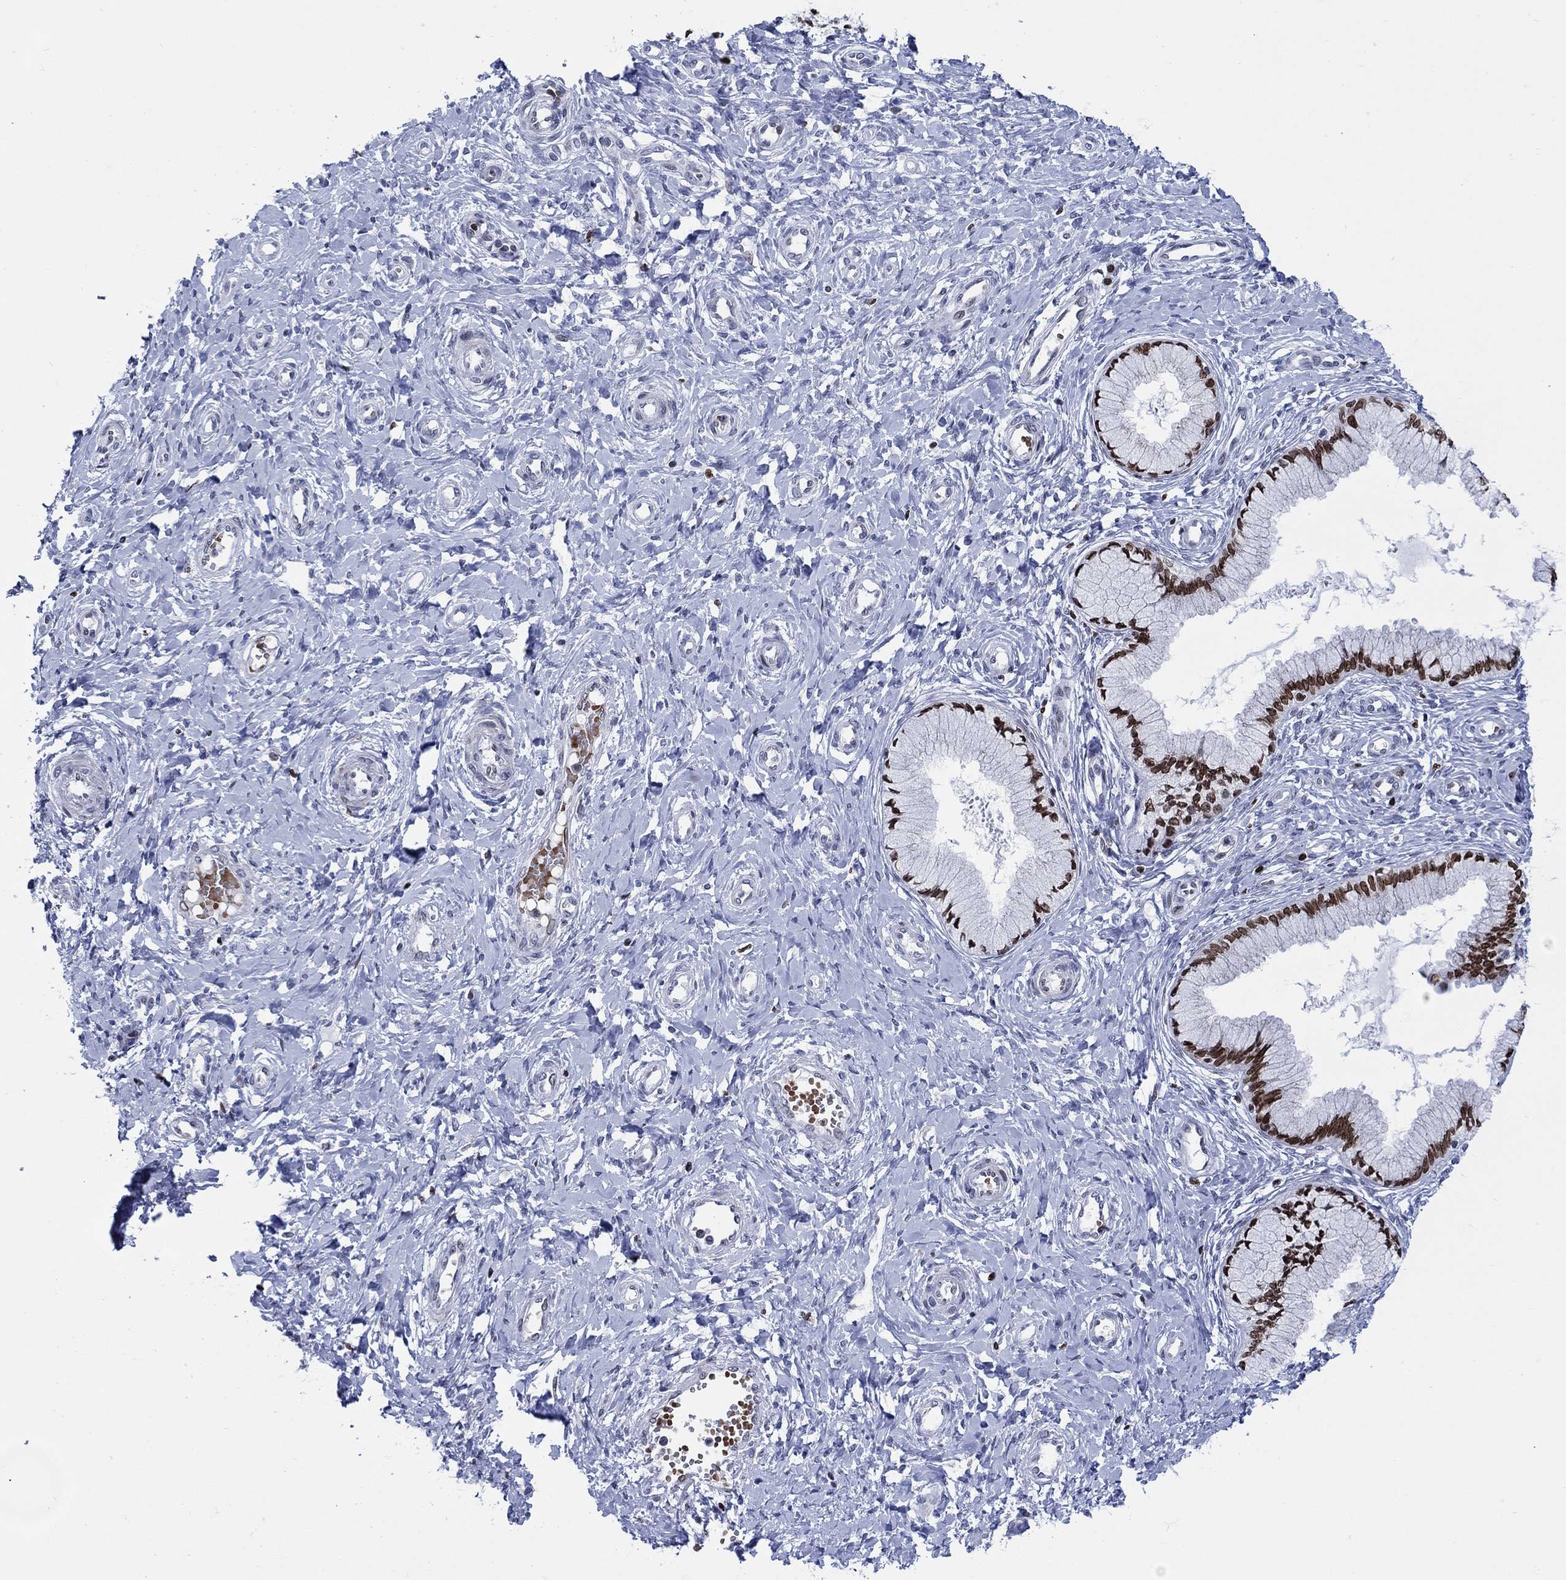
{"staining": {"intensity": "moderate", "quantity": ">75%", "location": "nuclear"}, "tissue": "cervix", "cell_type": "Glandular cells", "image_type": "normal", "snomed": [{"axis": "morphology", "description": "Normal tissue, NOS"}, {"axis": "topography", "description": "Cervix"}], "caption": "Immunohistochemical staining of normal human cervix exhibits moderate nuclear protein positivity in about >75% of glandular cells. The staining is performed using DAB brown chromogen to label protein expression. The nuclei are counter-stained blue using hematoxylin.", "gene": "HMGA1", "patient": {"sex": "female", "age": 37}}